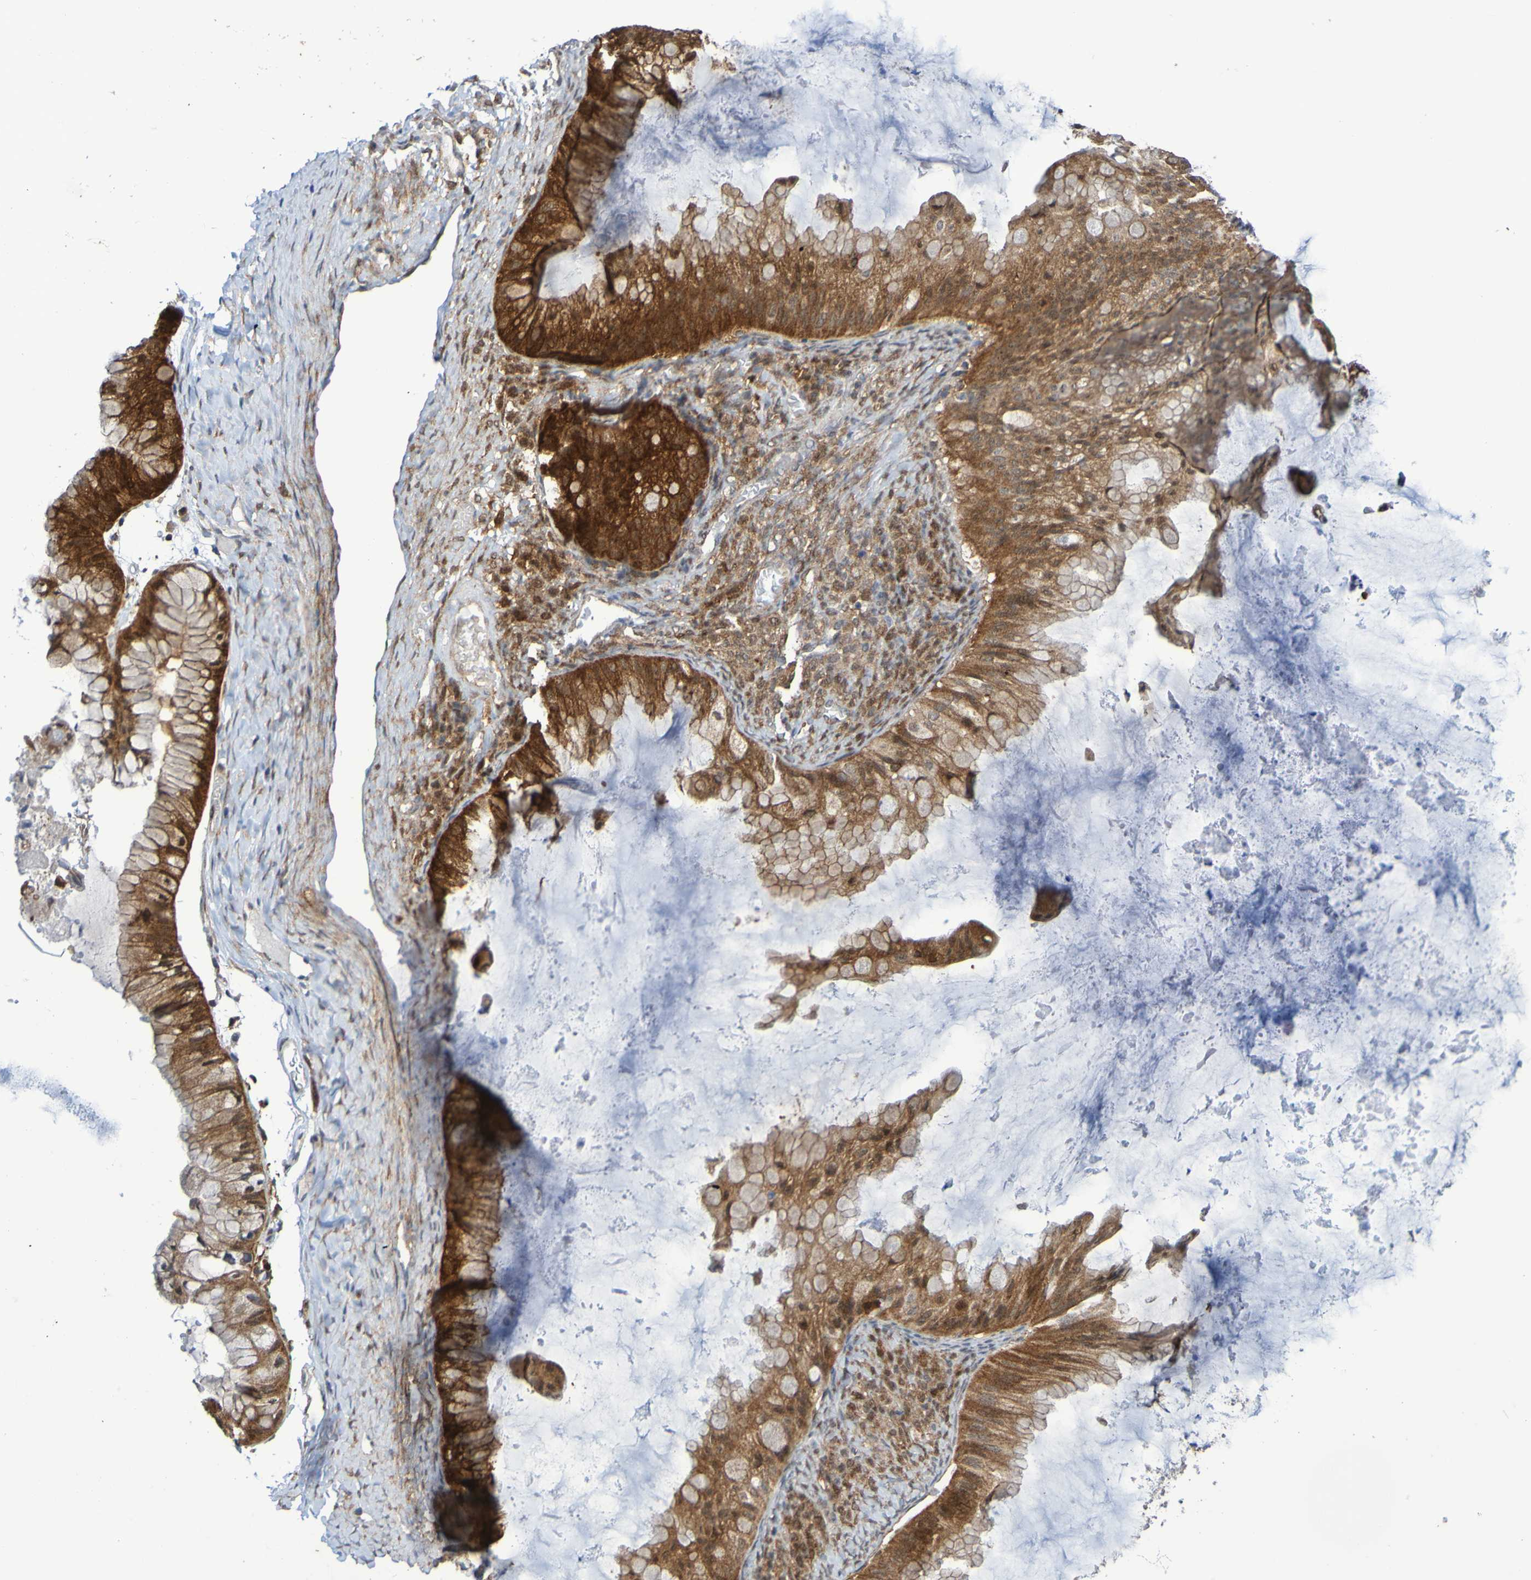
{"staining": {"intensity": "strong", "quantity": ">75%", "location": "cytoplasmic/membranous"}, "tissue": "ovarian cancer", "cell_type": "Tumor cells", "image_type": "cancer", "snomed": [{"axis": "morphology", "description": "Cystadenocarcinoma, mucinous, NOS"}, {"axis": "topography", "description": "Ovary"}], "caption": "This is an image of immunohistochemistry (IHC) staining of ovarian cancer (mucinous cystadenocarcinoma), which shows strong expression in the cytoplasmic/membranous of tumor cells.", "gene": "ATIC", "patient": {"sex": "female", "age": 61}}